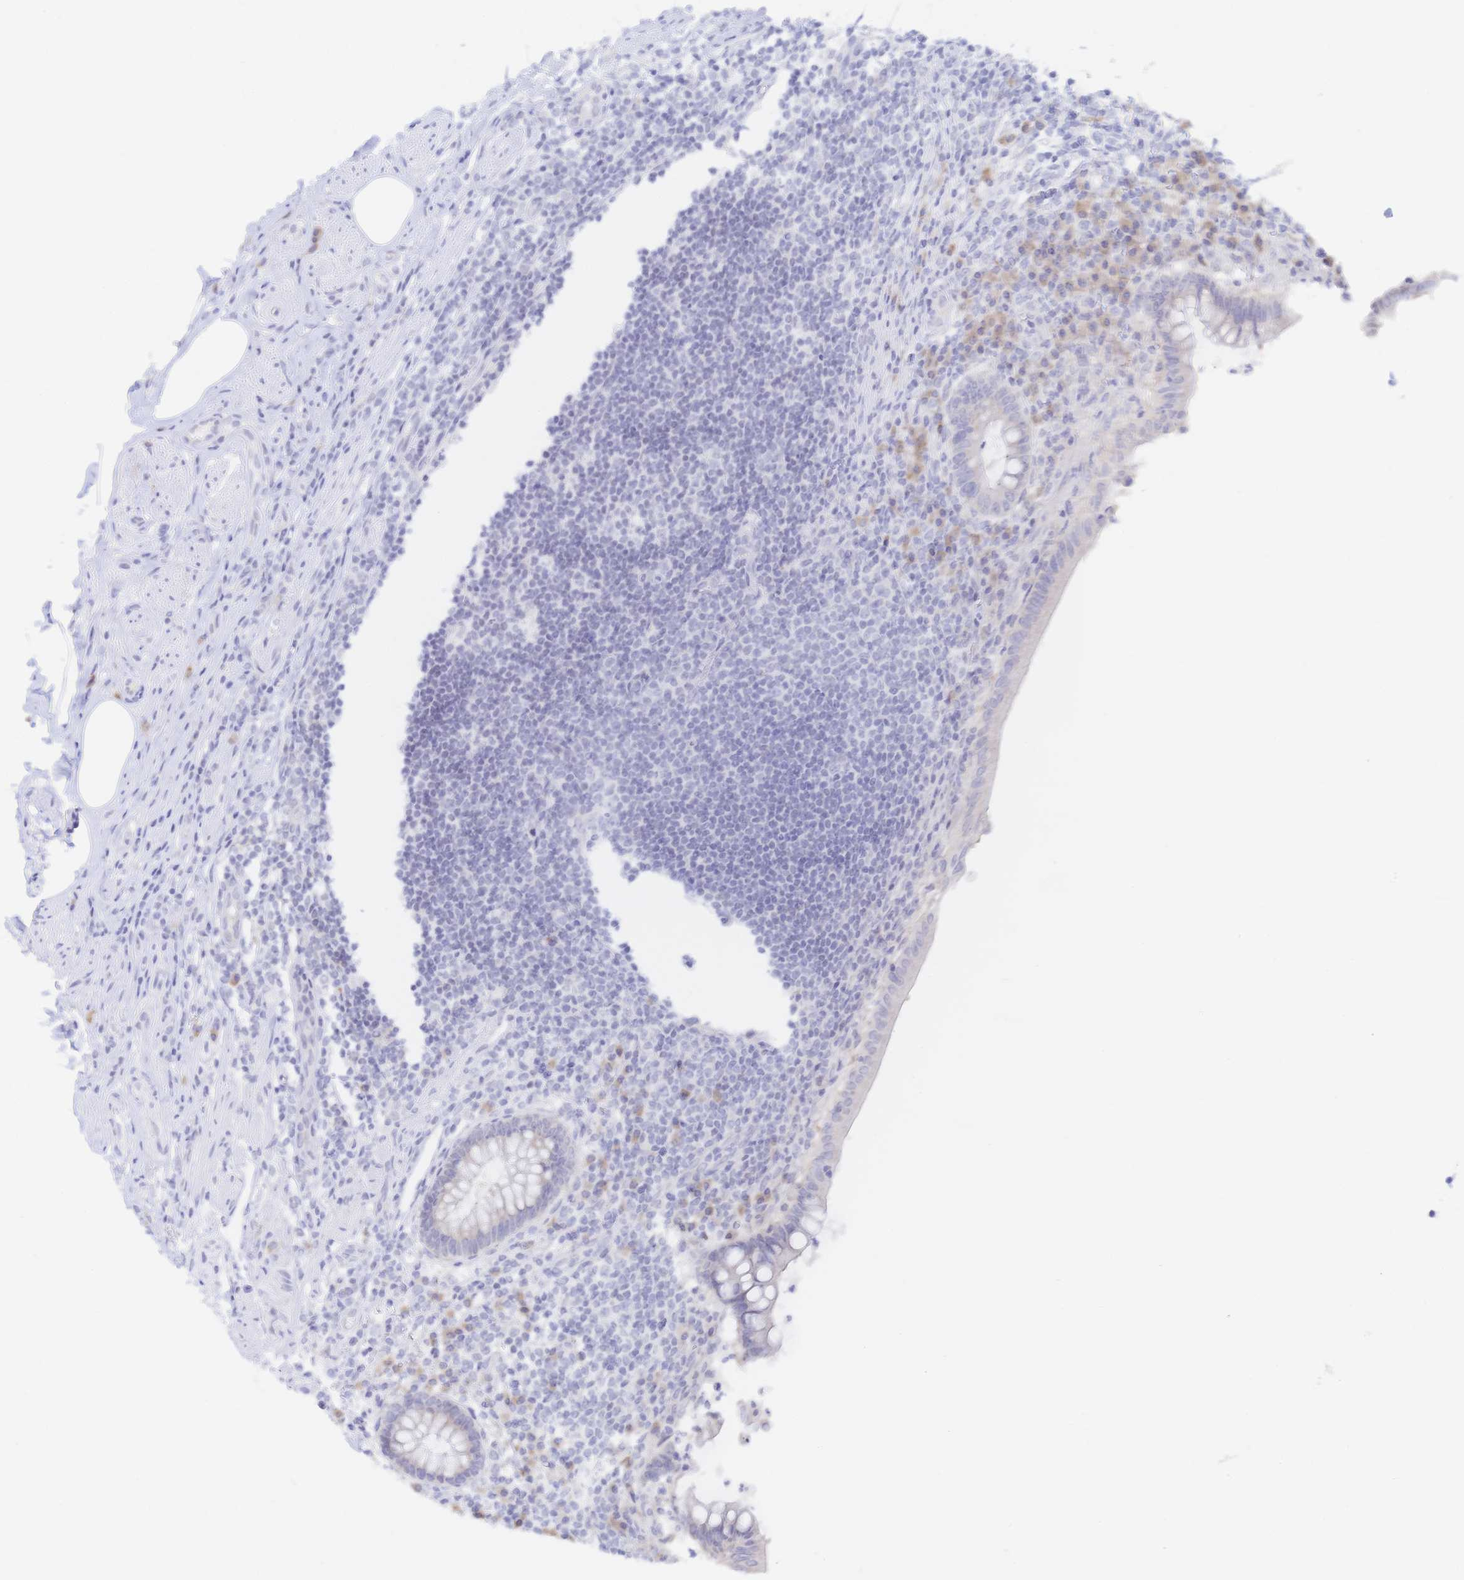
{"staining": {"intensity": "negative", "quantity": "none", "location": "none"}, "tissue": "appendix", "cell_type": "Glandular cells", "image_type": "normal", "snomed": [{"axis": "morphology", "description": "Normal tissue, NOS"}, {"axis": "topography", "description": "Appendix"}], "caption": "There is no significant staining in glandular cells of appendix. (DAB IHC, high magnification).", "gene": "SIAH3", "patient": {"sex": "female", "age": 56}}